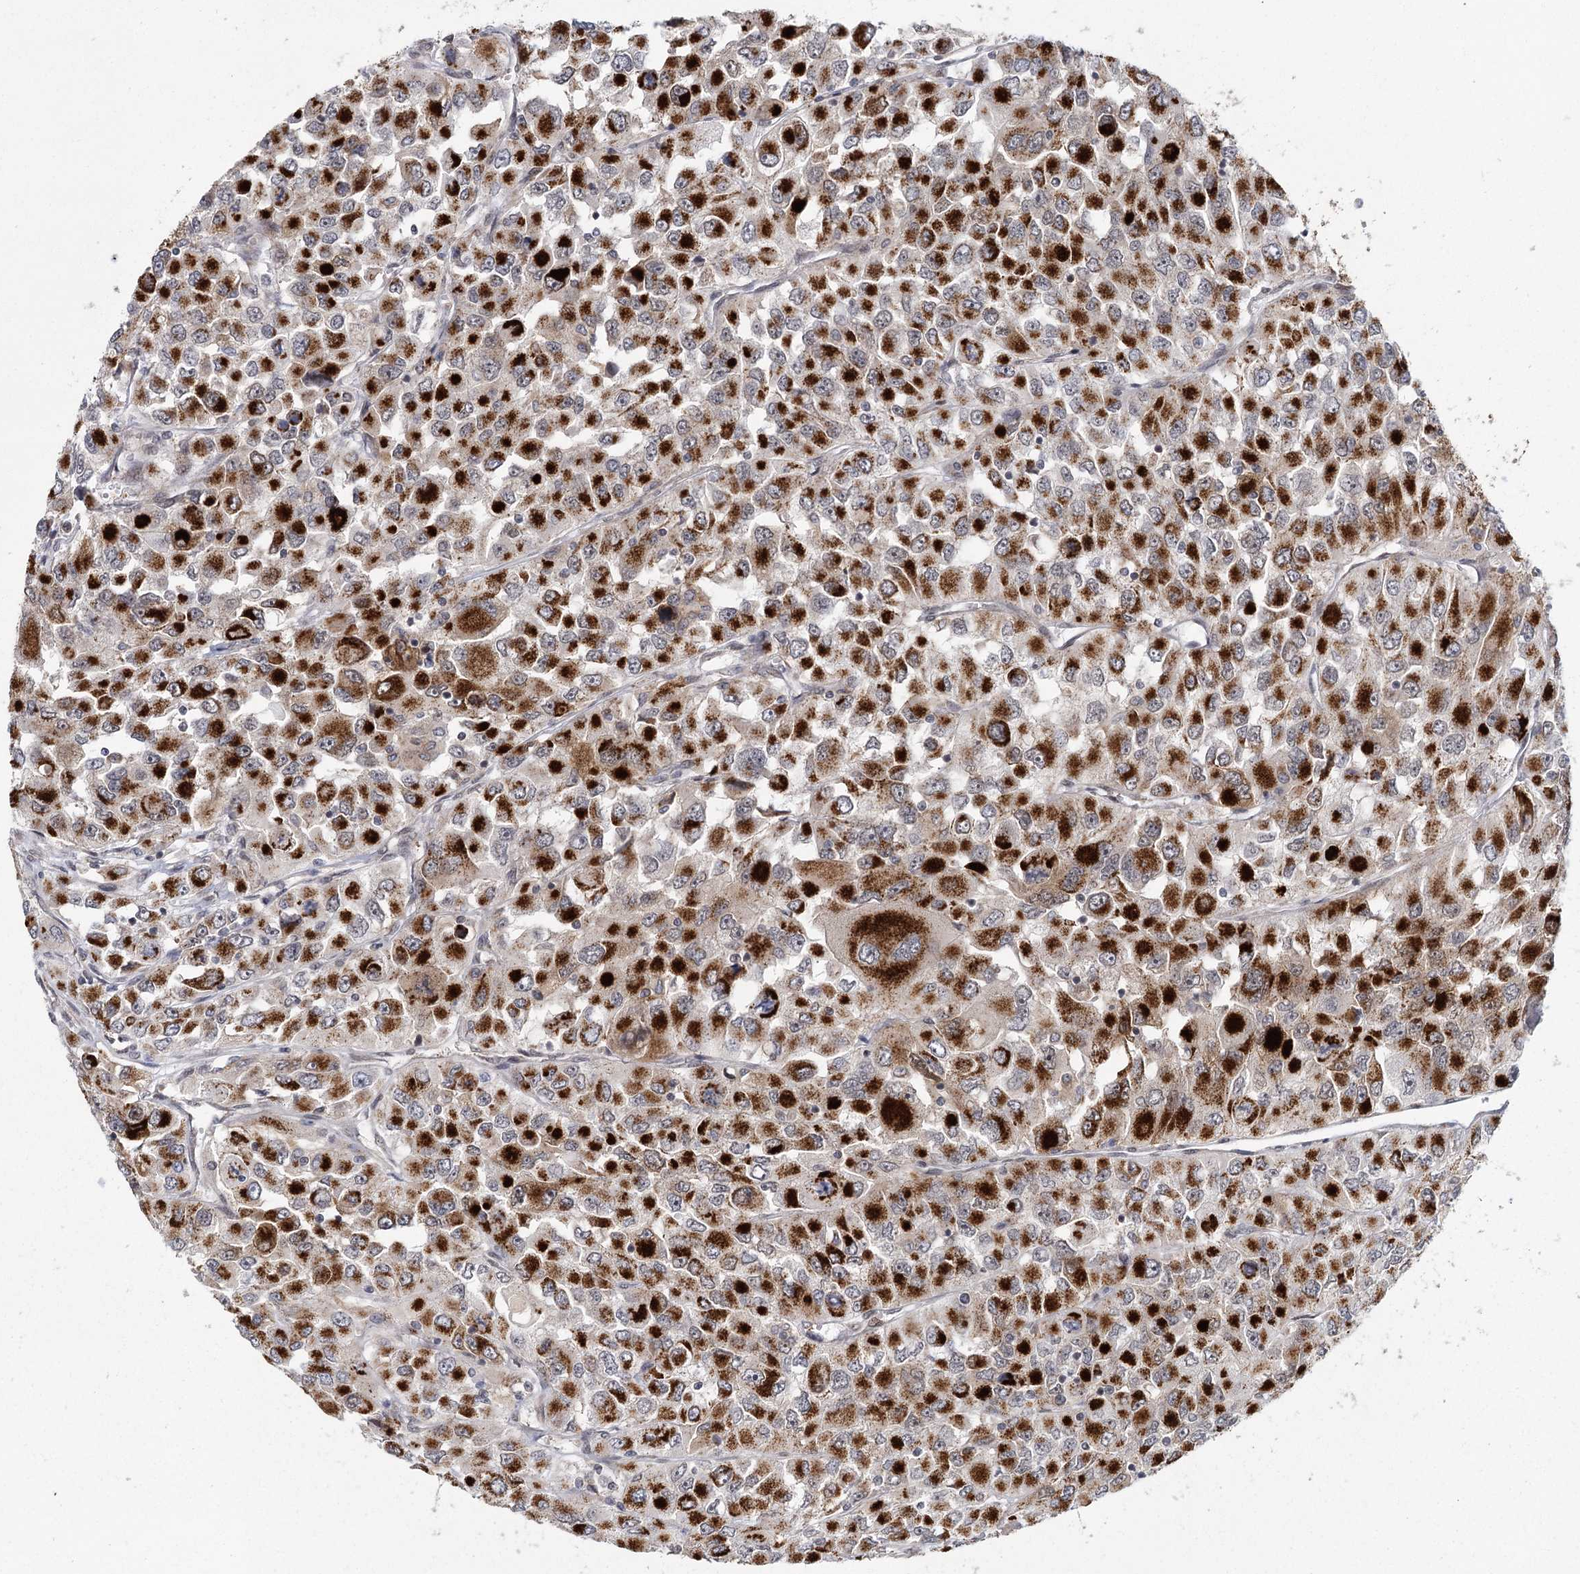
{"staining": {"intensity": "strong", "quantity": ">75%", "location": "cytoplasmic/membranous"}, "tissue": "renal cancer", "cell_type": "Tumor cells", "image_type": "cancer", "snomed": [{"axis": "morphology", "description": "Adenocarcinoma, NOS"}, {"axis": "topography", "description": "Kidney"}], "caption": "A photomicrograph of adenocarcinoma (renal) stained for a protein demonstrates strong cytoplasmic/membranous brown staining in tumor cells. The staining was performed using DAB (3,3'-diaminobenzidine), with brown indicating positive protein expression. Nuclei are stained blue with hematoxylin.", "gene": "ZCCHC24", "patient": {"sex": "female", "age": 52}}